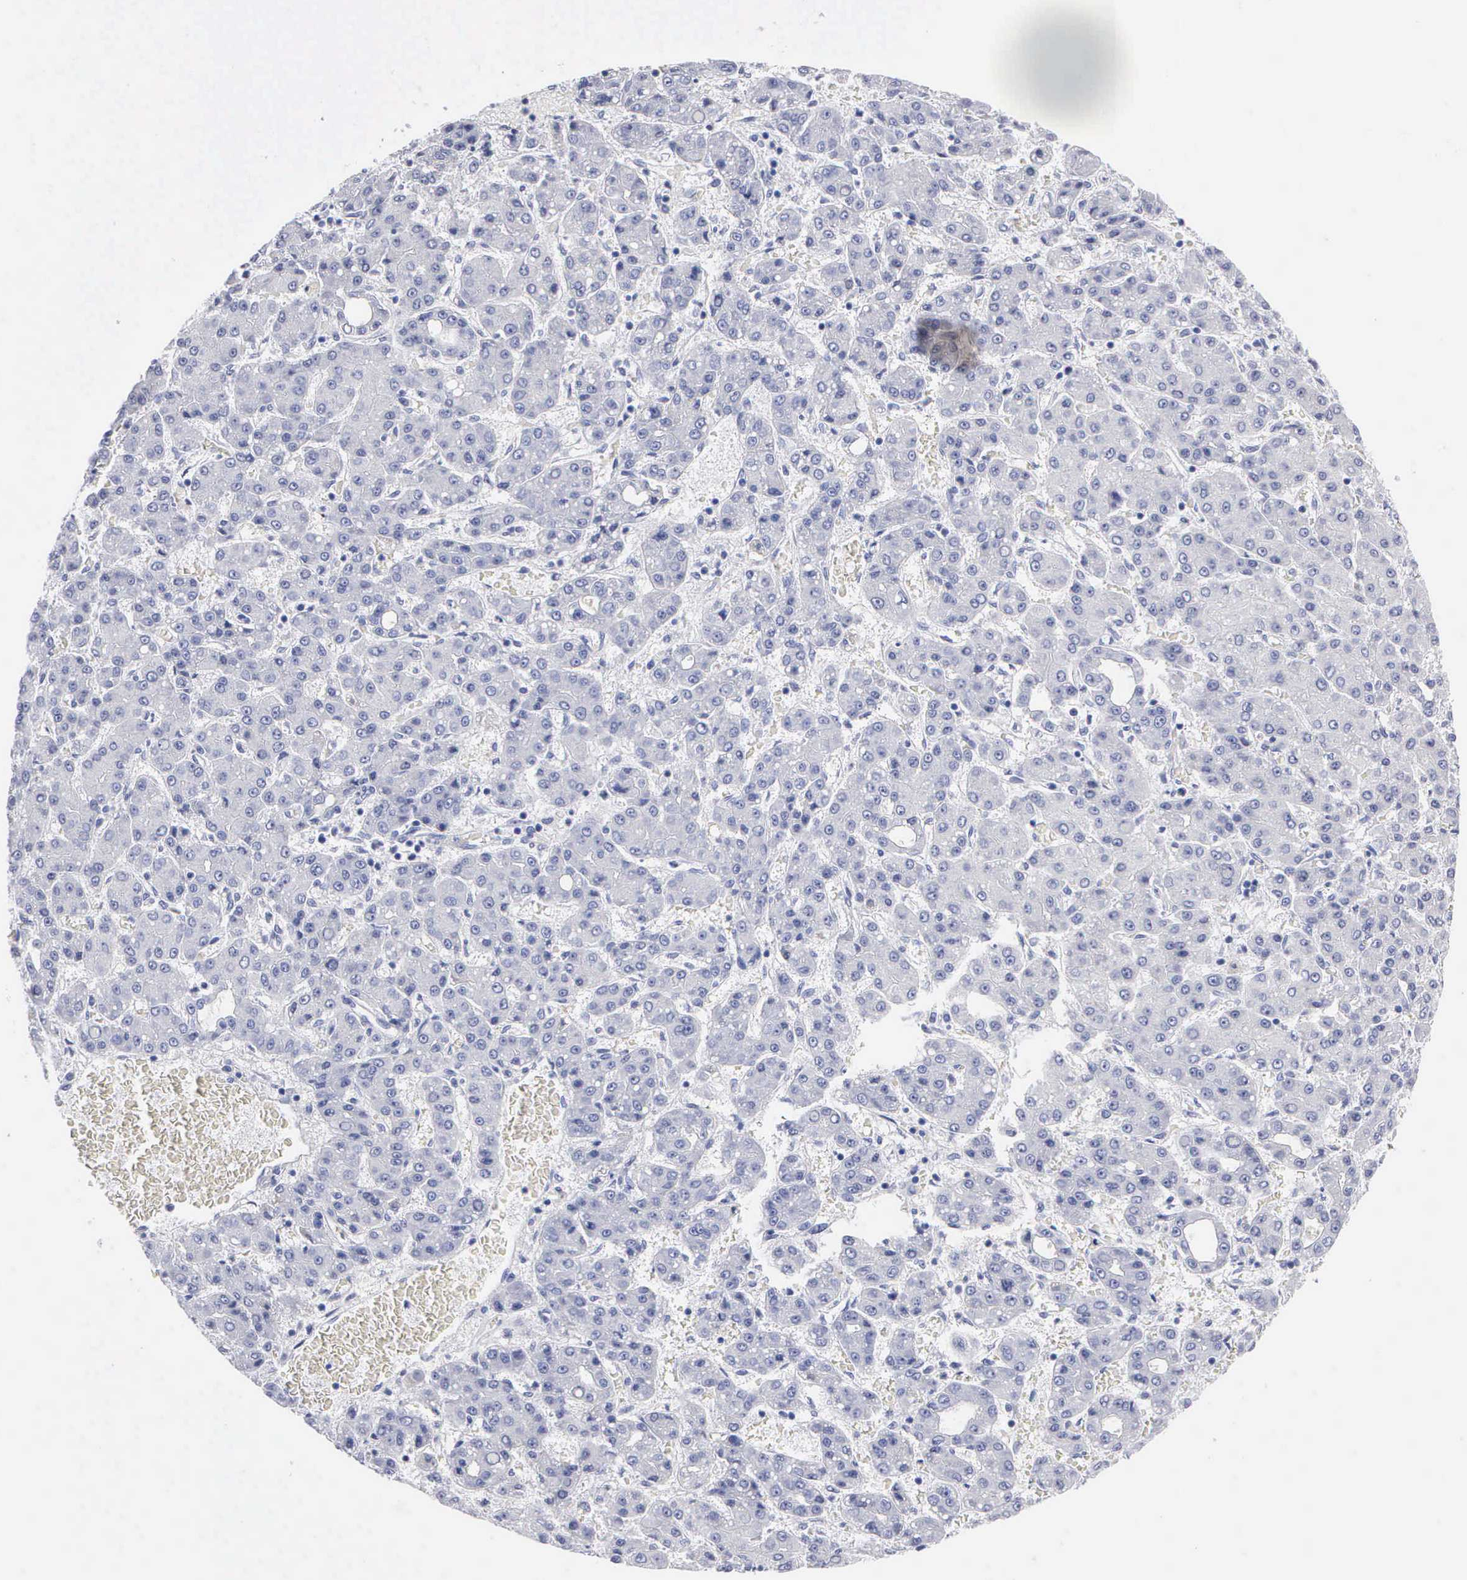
{"staining": {"intensity": "negative", "quantity": "none", "location": "none"}, "tissue": "liver cancer", "cell_type": "Tumor cells", "image_type": "cancer", "snomed": [{"axis": "morphology", "description": "Carcinoma, Hepatocellular, NOS"}, {"axis": "topography", "description": "Liver"}], "caption": "DAB (3,3'-diaminobenzidine) immunohistochemical staining of liver hepatocellular carcinoma exhibits no significant staining in tumor cells.", "gene": "CYP19A1", "patient": {"sex": "male", "age": 69}}